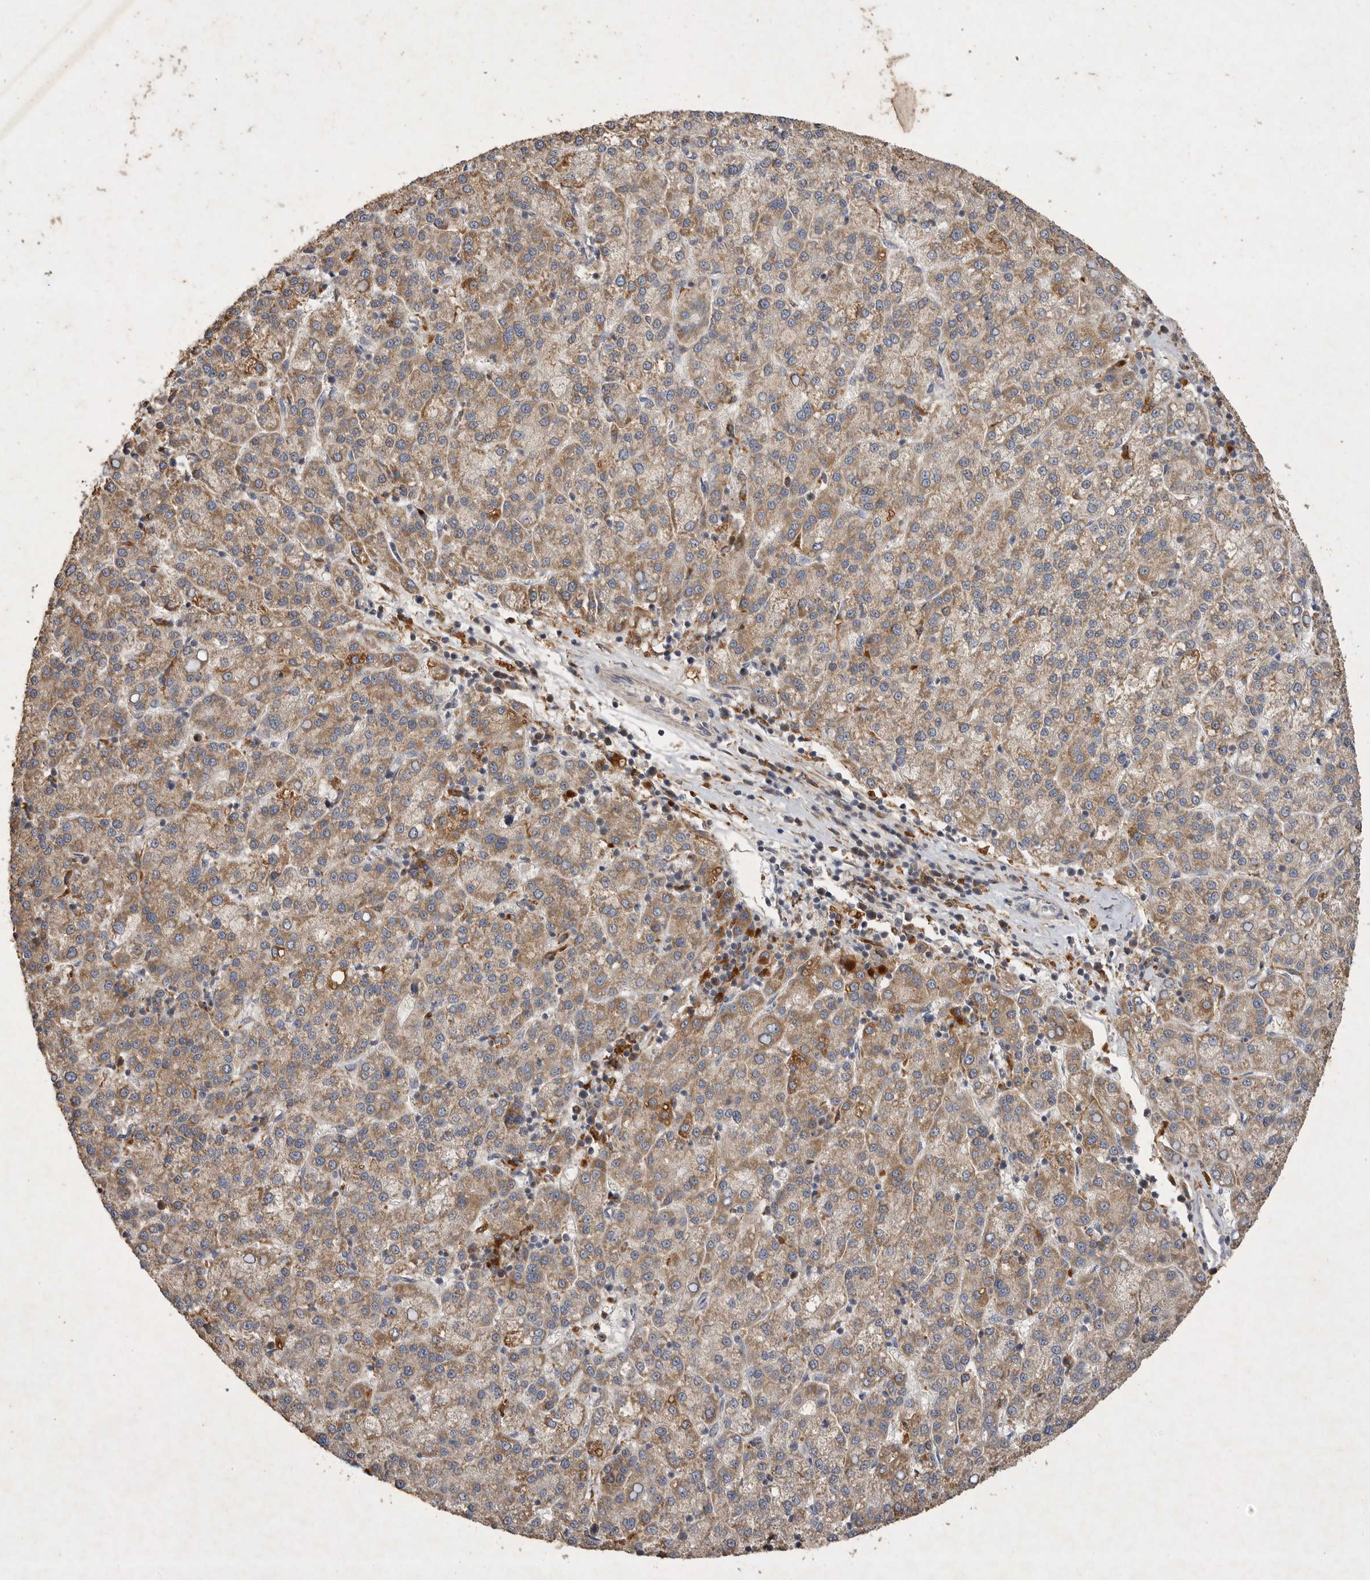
{"staining": {"intensity": "moderate", "quantity": ">75%", "location": "cytoplasmic/membranous"}, "tissue": "liver cancer", "cell_type": "Tumor cells", "image_type": "cancer", "snomed": [{"axis": "morphology", "description": "Carcinoma, Hepatocellular, NOS"}, {"axis": "topography", "description": "Liver"}], "caption": "Protein staining of liver cancer tissue demonstrates moderate cytoplasmic/membranous positivity in approximately >75% of tumor cells. (Brightfield microscopy of DAB IHC at high magnification).", "gene": "MRPL41", "patient": {"sex": "female", "age": 58}}